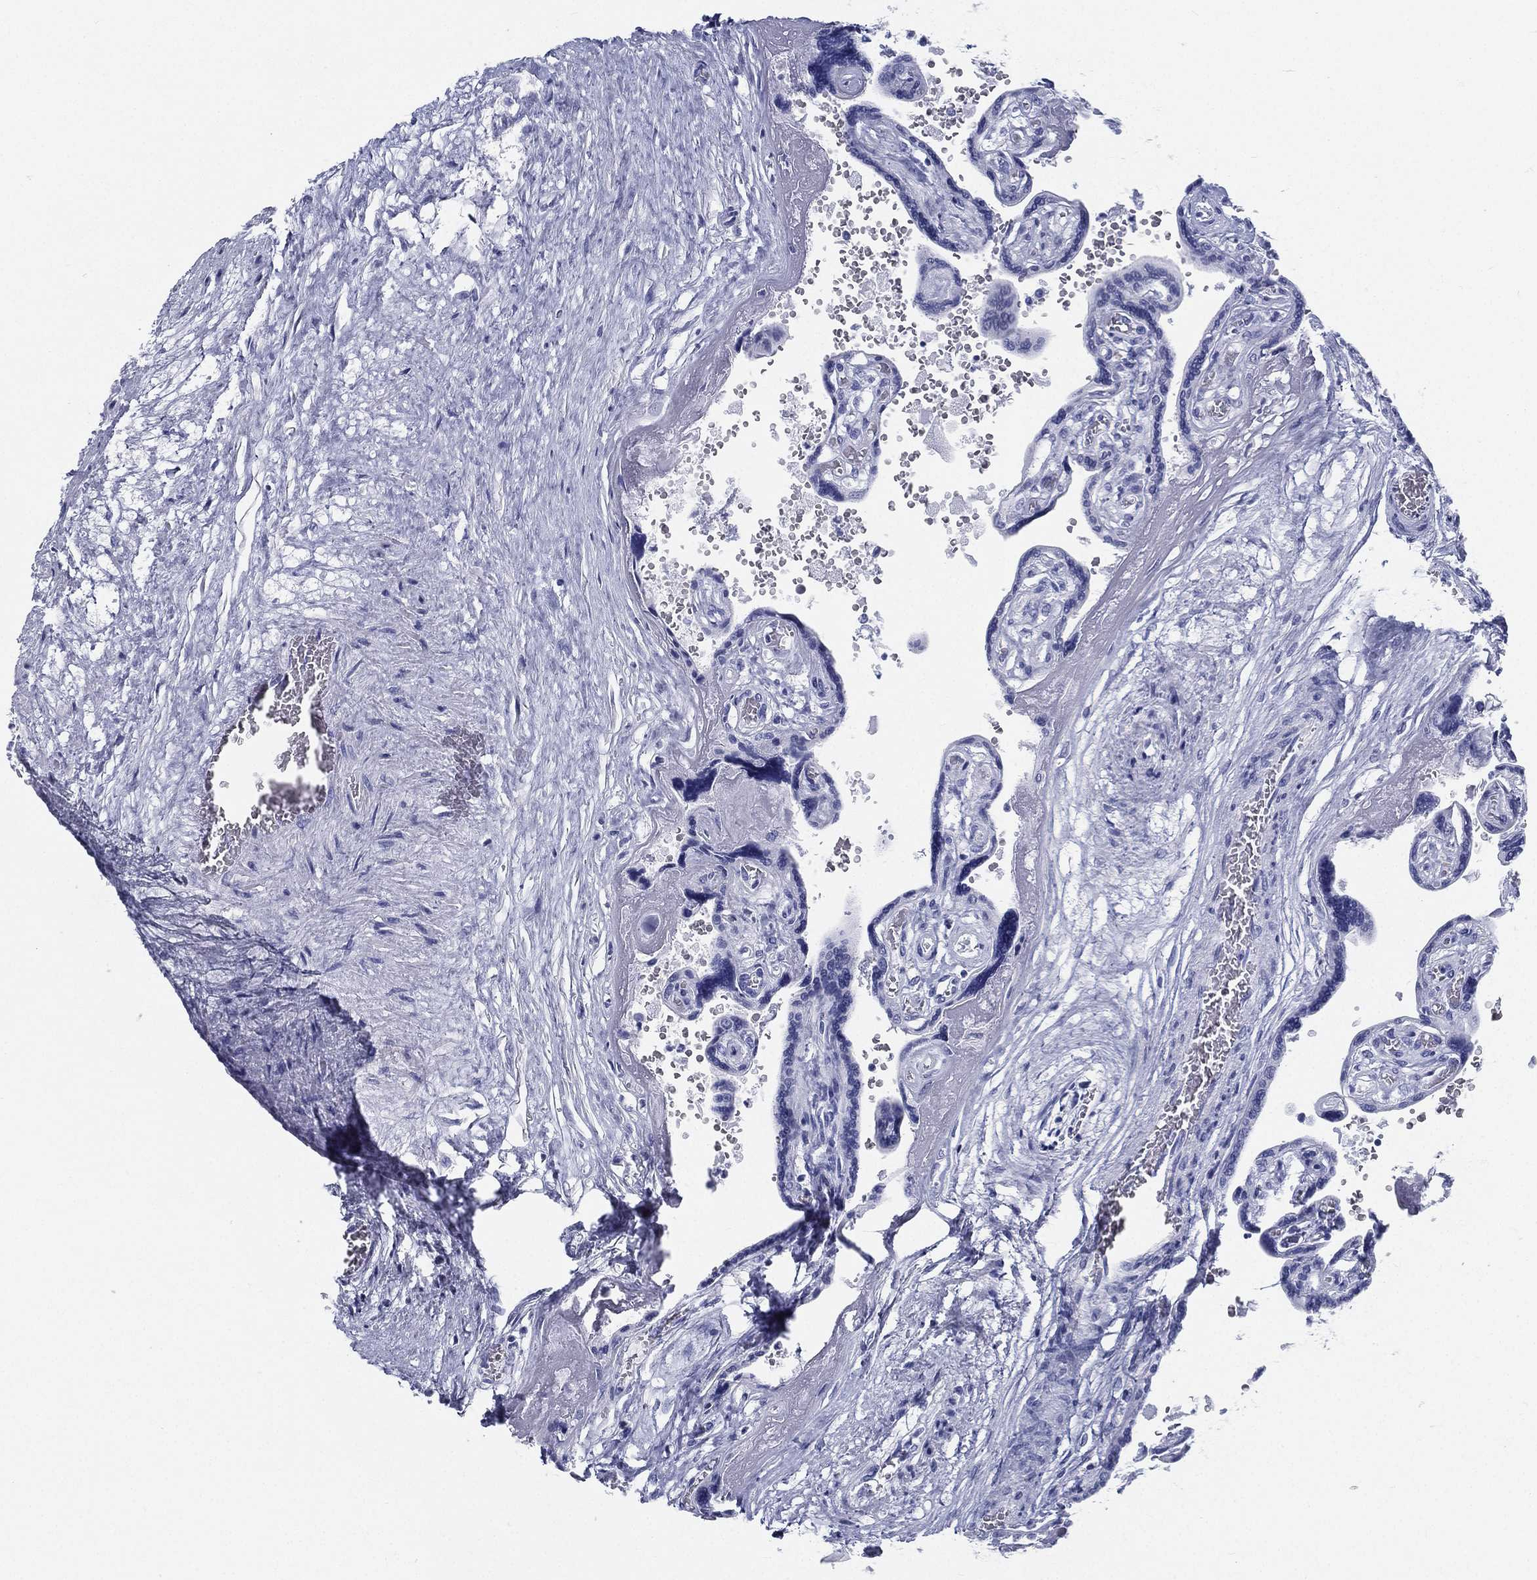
{"staining": {"intensity": "negative", "quantity": "none", "location": "none"}, "tissue": "placenta", "cell_type": "Decidual cells", "image_type": "normal", "snomed": [{"axis": "morphology", "description": "Normal tissue, NOS"}, {"axis": "topography", "description": "Placenta"}], "caption": "Immunohistochemistry of normal placenta demonstrates no positivity in decidual cells.", "gene": "ATP1B2", "patient": {"sex": "female", "age": 32}}